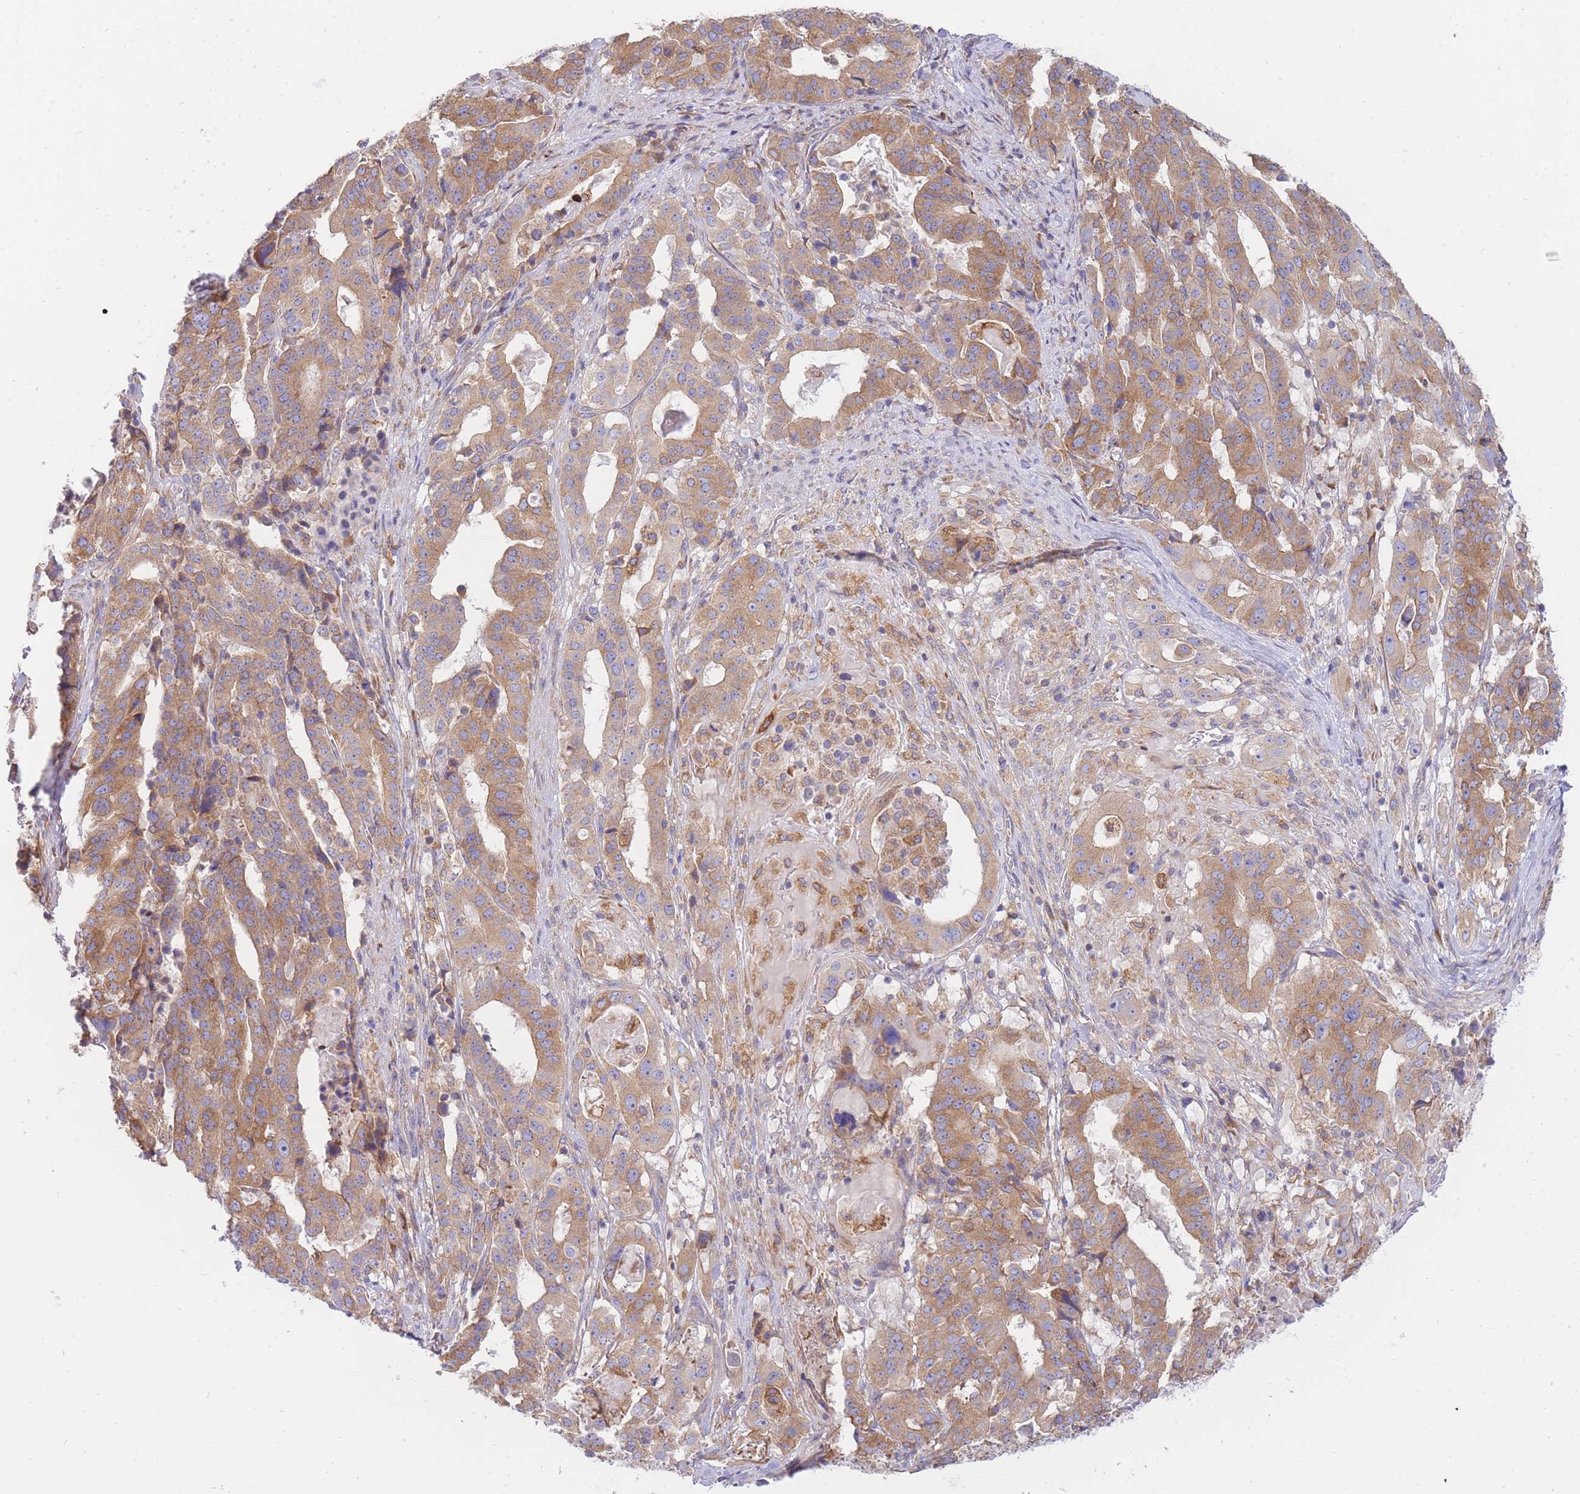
{"staining": {"intensity": "moderate", "quantity": ">75%", "location": "cytoplasmic/membranous"}, "tissue": "stomach cancer", "cell_type": "Tumor cells", "image_type": "cancer", "snomed": [{"axis": "morphology", "description": "Adenocarcinoma, NOS"}, {"axis": "topography", "description": "Stomach"}], "caption": "Immunohistochemistry (IHC) (DAB (3,3'-diaminobenzidine)) staining of human stomach adenocarcinoma shows moderate cytoplasmic/membranous protein expression in about >75% of tumor cells.", "gene": "SH2B2", "patient": {"sex": "male", "age": 48}}